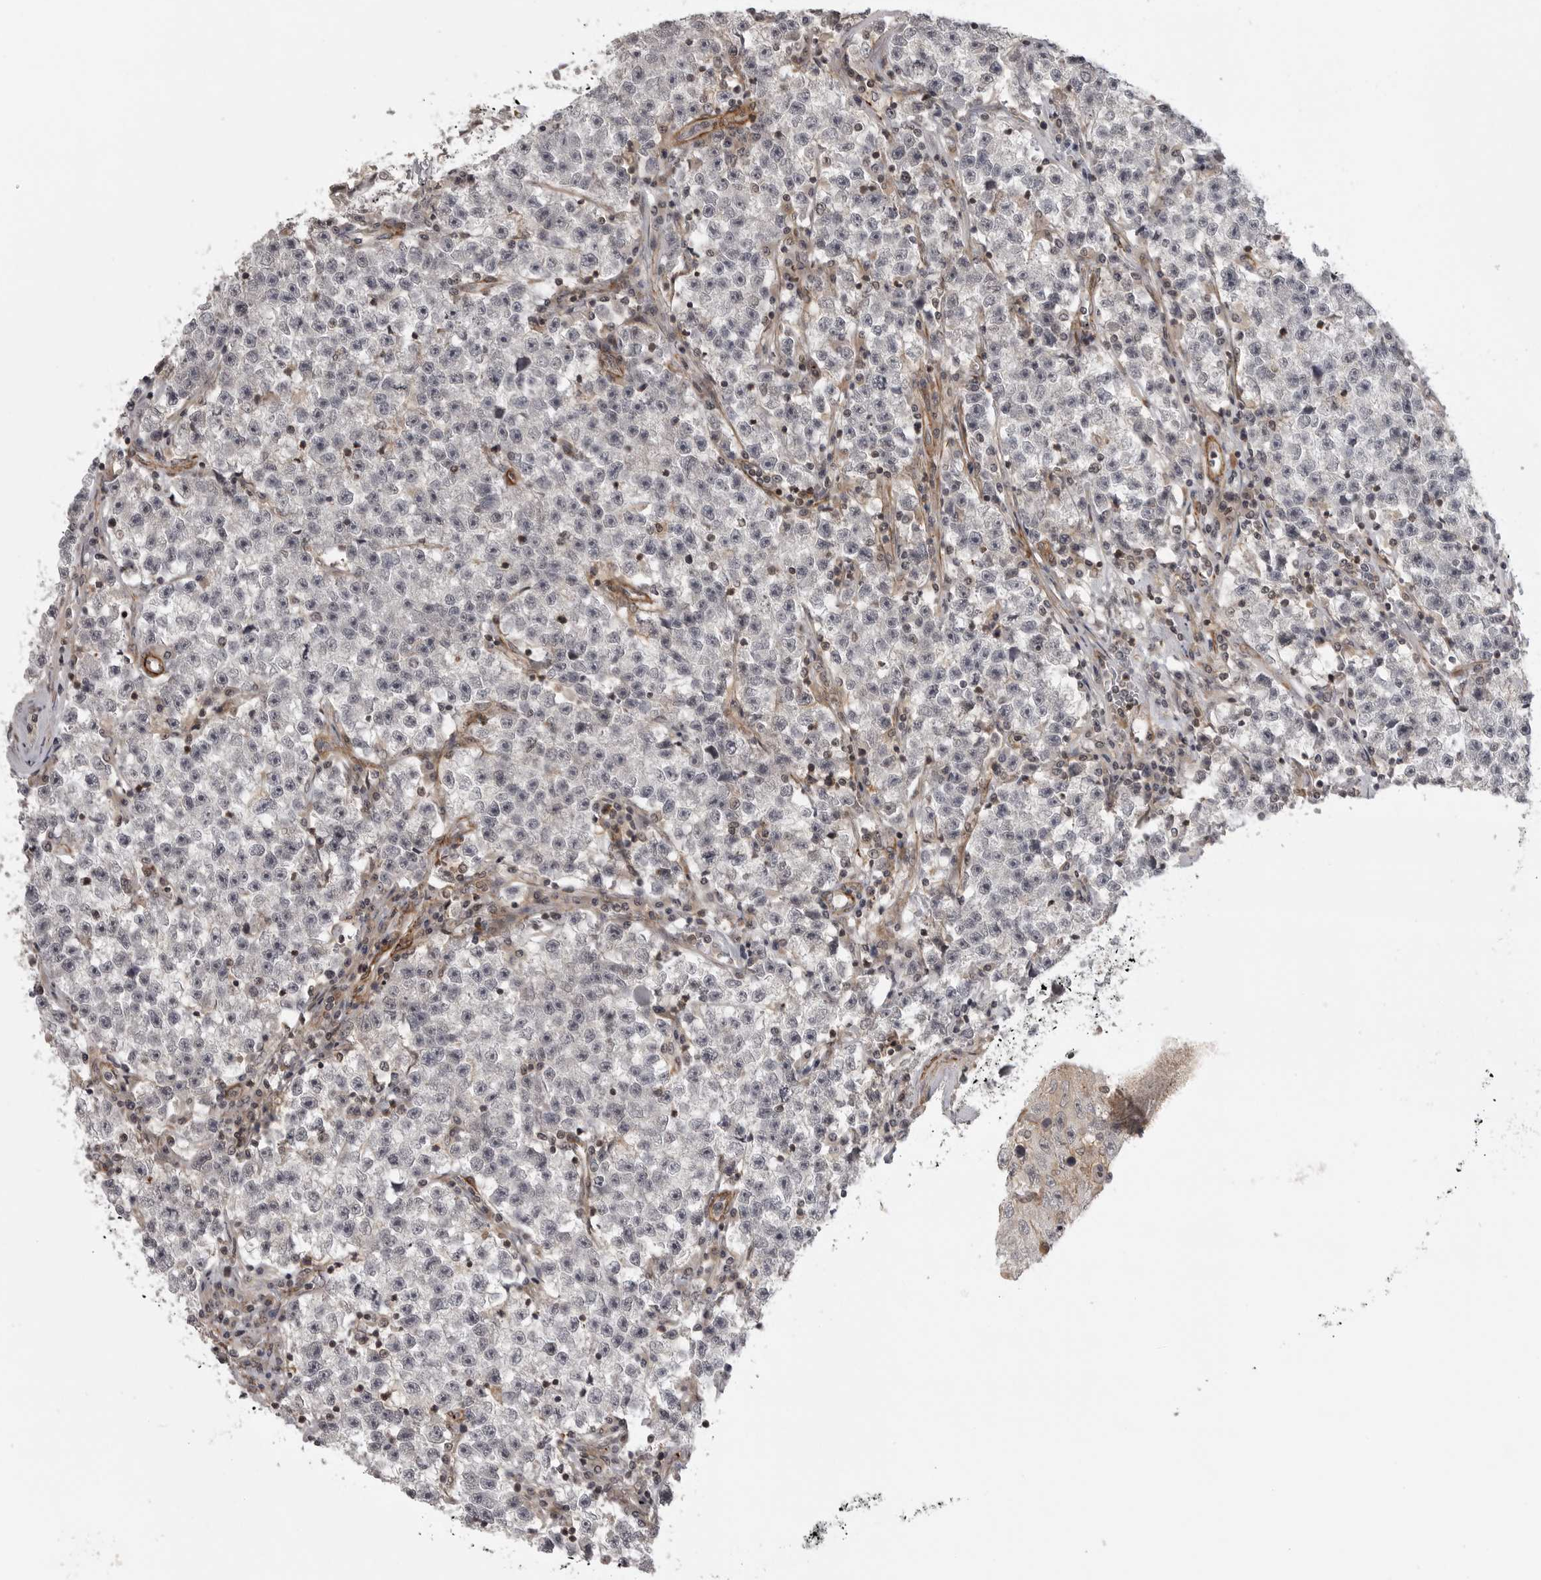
{"staining": {"intensity": "negative", "quantity": "none", "location": "none"}, "tissue": "testis cancer", "cell_type": "Tumor cells", "image_type": "cancer", "snomed": [{"axis": "morphology", "description": "Seminoma, NOS"}, {"axis": "topography", "description": "Testis"}], "caption": "A photomicrograph of seminoma (testis) stained for a protein reveals no brown staining in tumor cells.", "gene": "TUT4", "patient": {"sex": "male", "age": 22}}